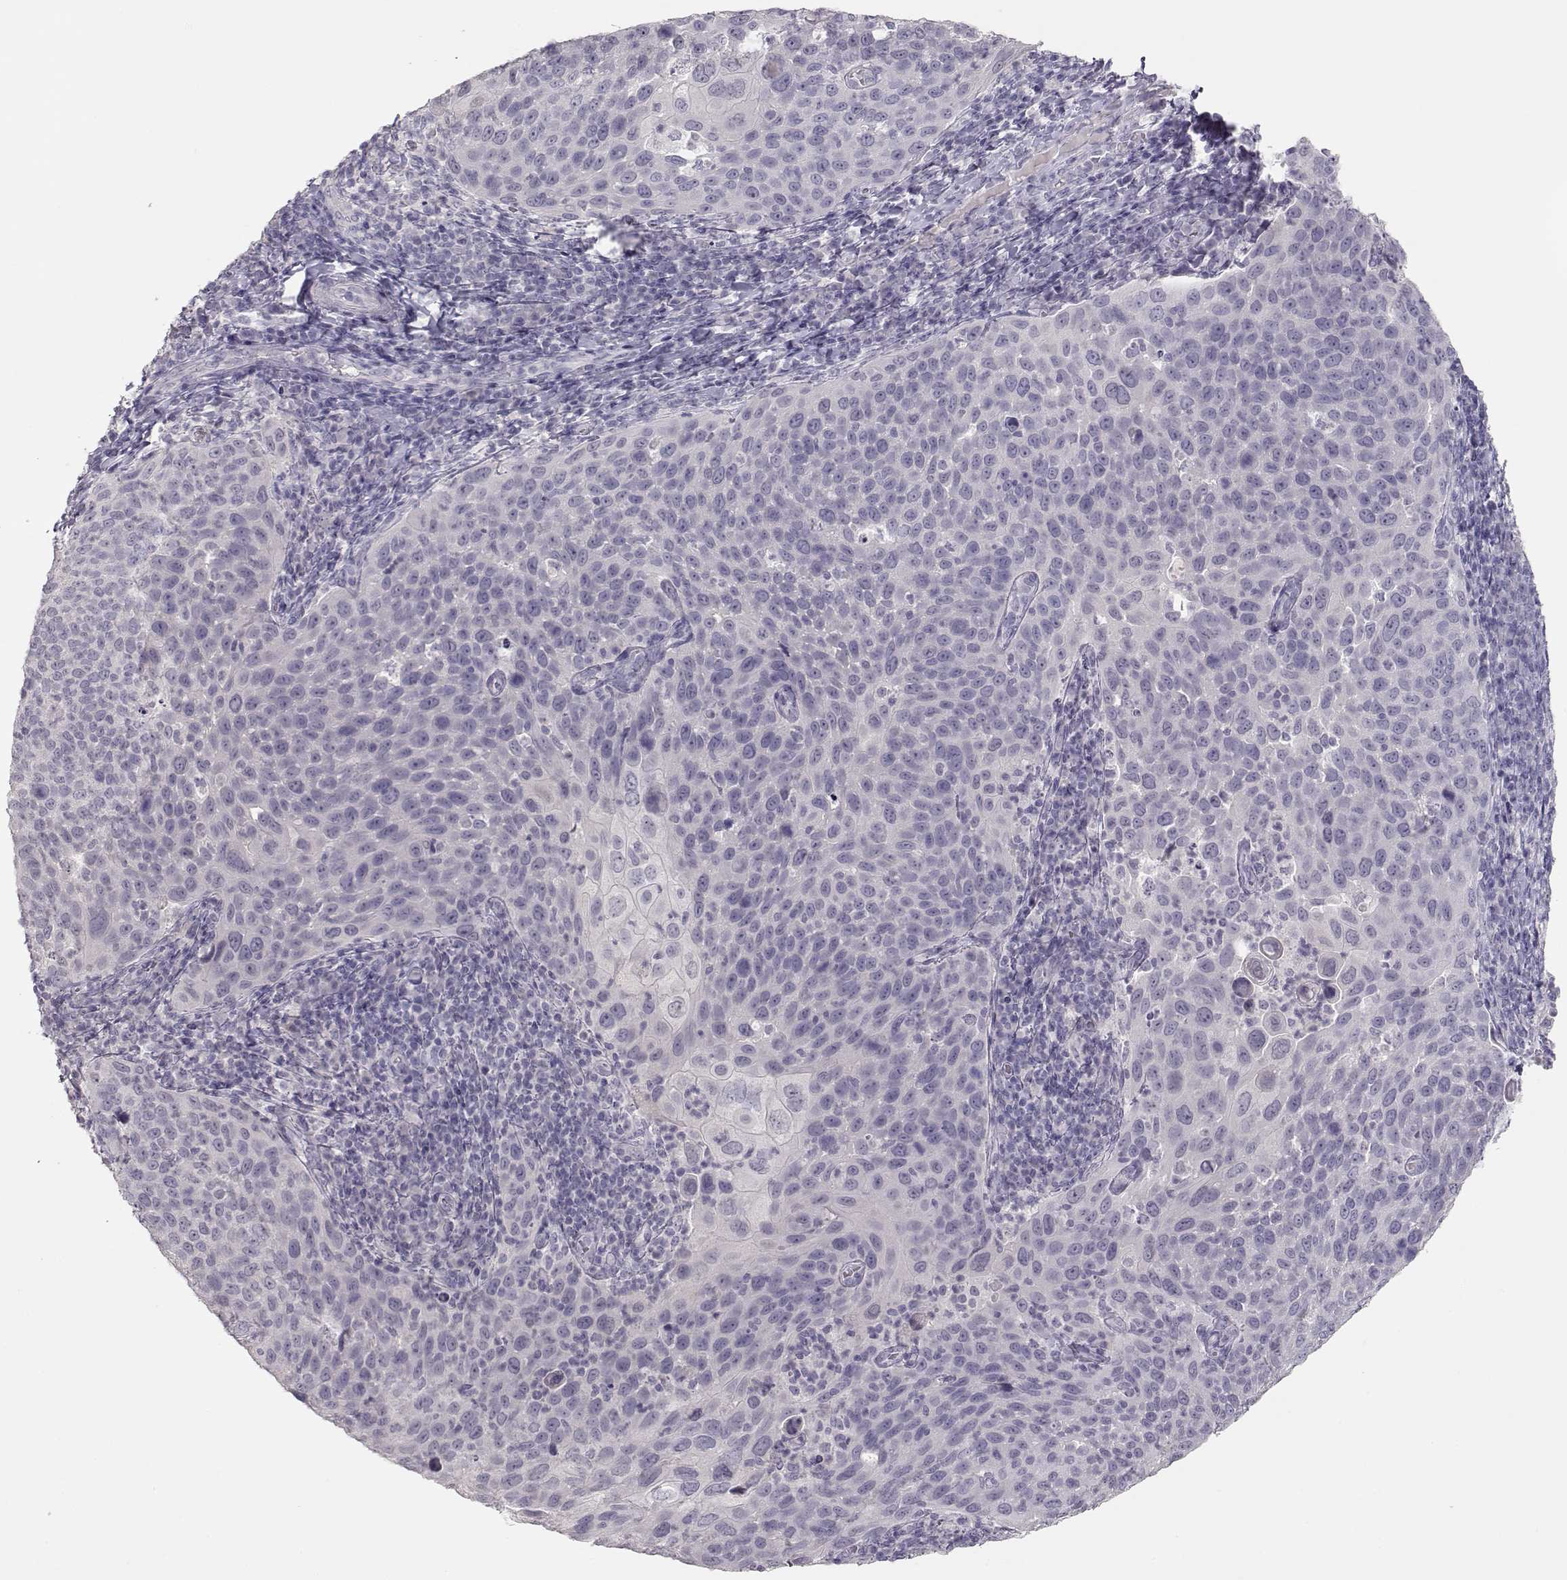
{"staining": {"intensity": "negative", "quantity": "none", "location": "none"}, "tissue": "cervical cancer", "cell_type": "Tumor cells", "image_type": "cancer", "snomed": [{"axis": "morphology", "description": "Squamous cell carcinoma, NOS"}, {"axis": "topography", "description": "Cervix"}], "caption": "Tumor cells show no significant positivity in cervical cancer (squamous cell carcinoma). (Stains: DAB (3,3'-diaminobenzidine) immunohistochemistry with hematoxylin counter stain, Microscopy: brightfield microscopy at high magnification).", "gene": "TKTL1", "patient": {"sex": "female", "age": 54}}